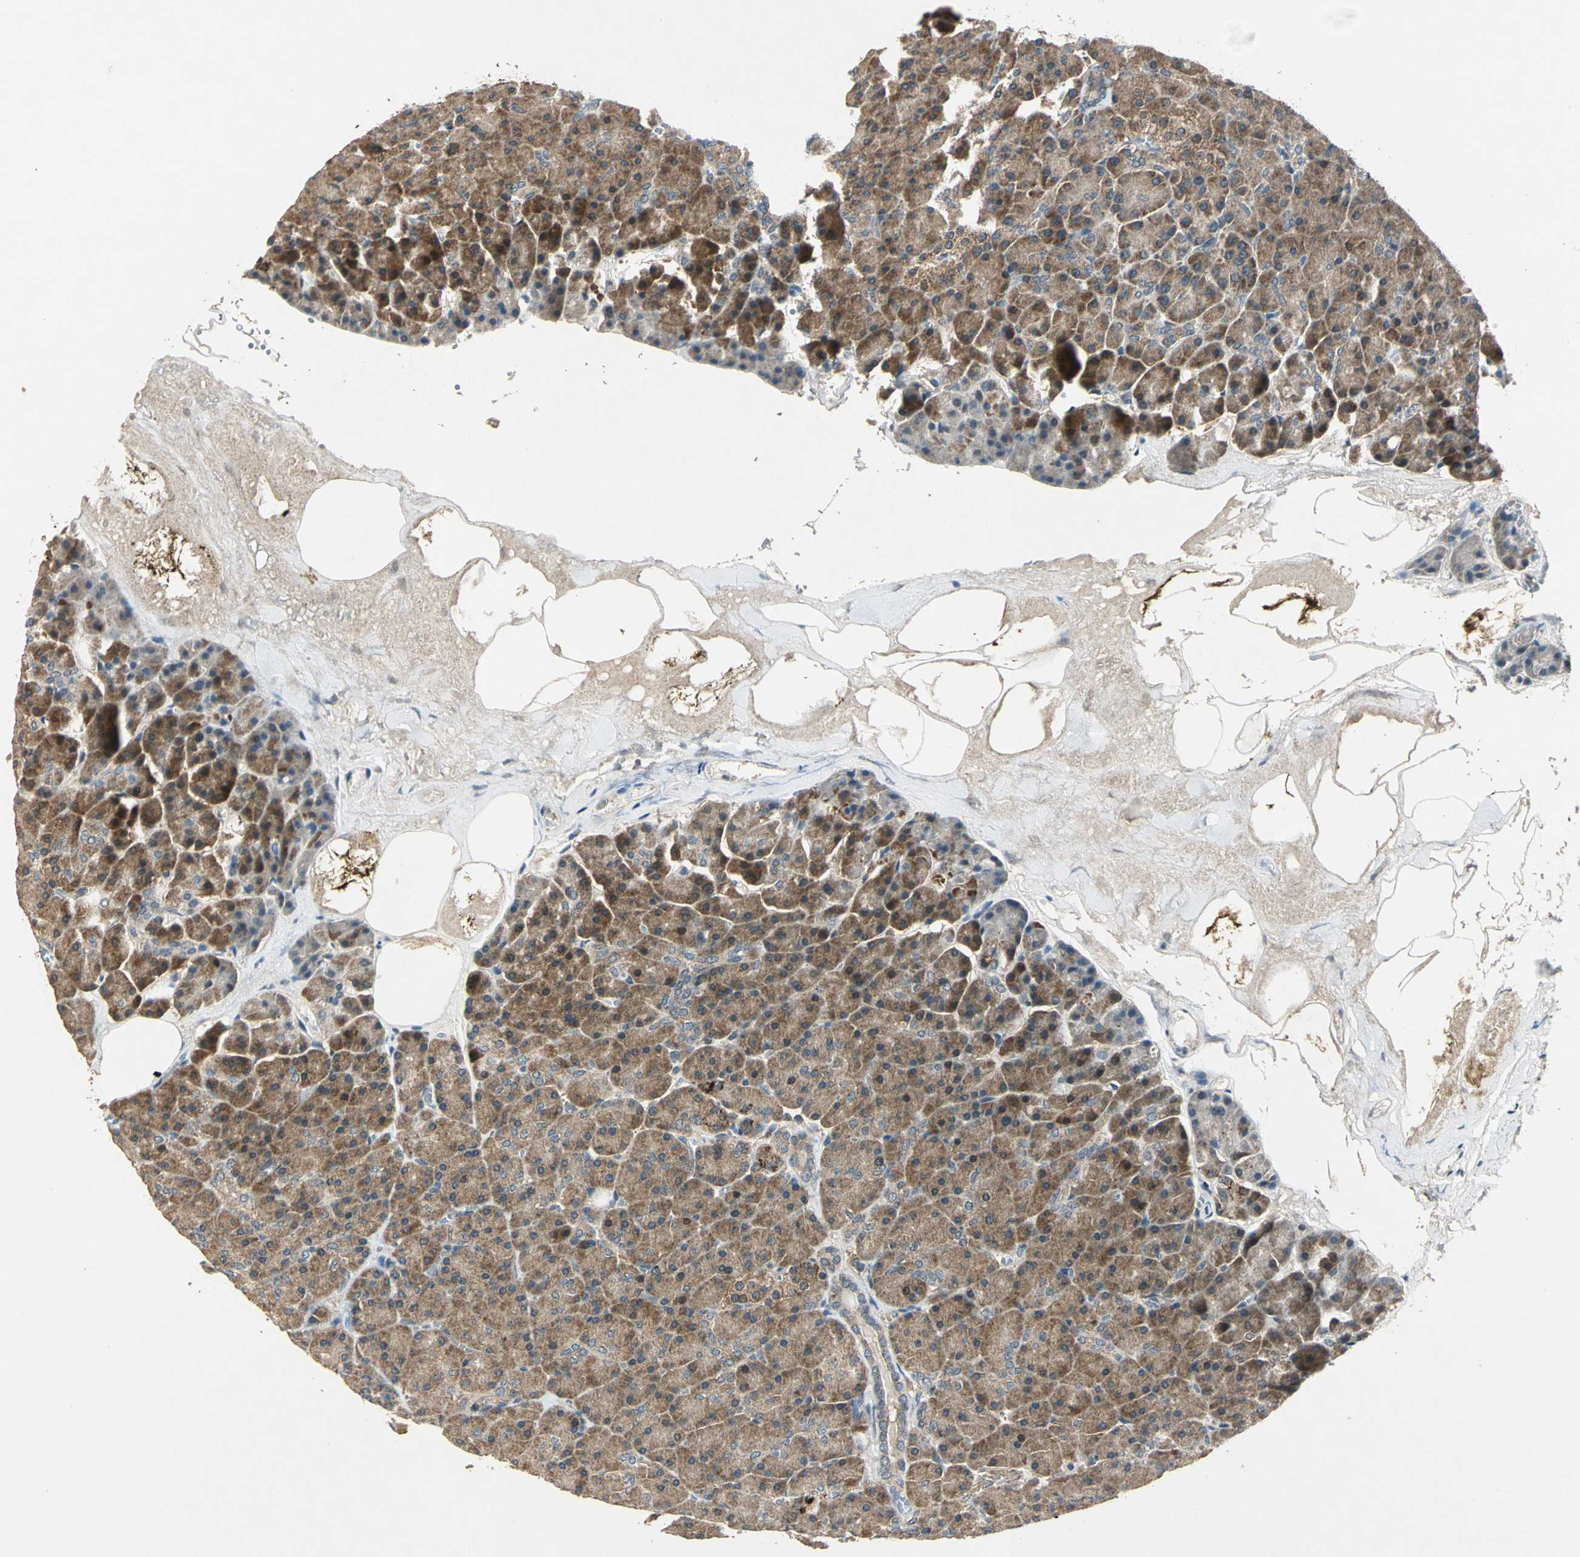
{"staining": {"intensity": "strong", "quantity": ">75%", "location": "cytoplasmic/membranous"}, "tissue": "pancreas", "cell_type": "Exocrine glandular cells", "image_type": "normal", "snomed": [{"axis": "morphology", "description": "Normal tissue, NOS"}, {"axis": "topography", "description": "Pancreas"}], "caption": "The photomicrograph displays staining of normal pancreas, revealing strong cytoplasmic/membranous protein staining (brown color) within exocrine glandular cells. (DAB IHC with brightfield microscopy, high magnification).", "gene": "AHSA1", "patient": {"sex": "female", "age": 35}}